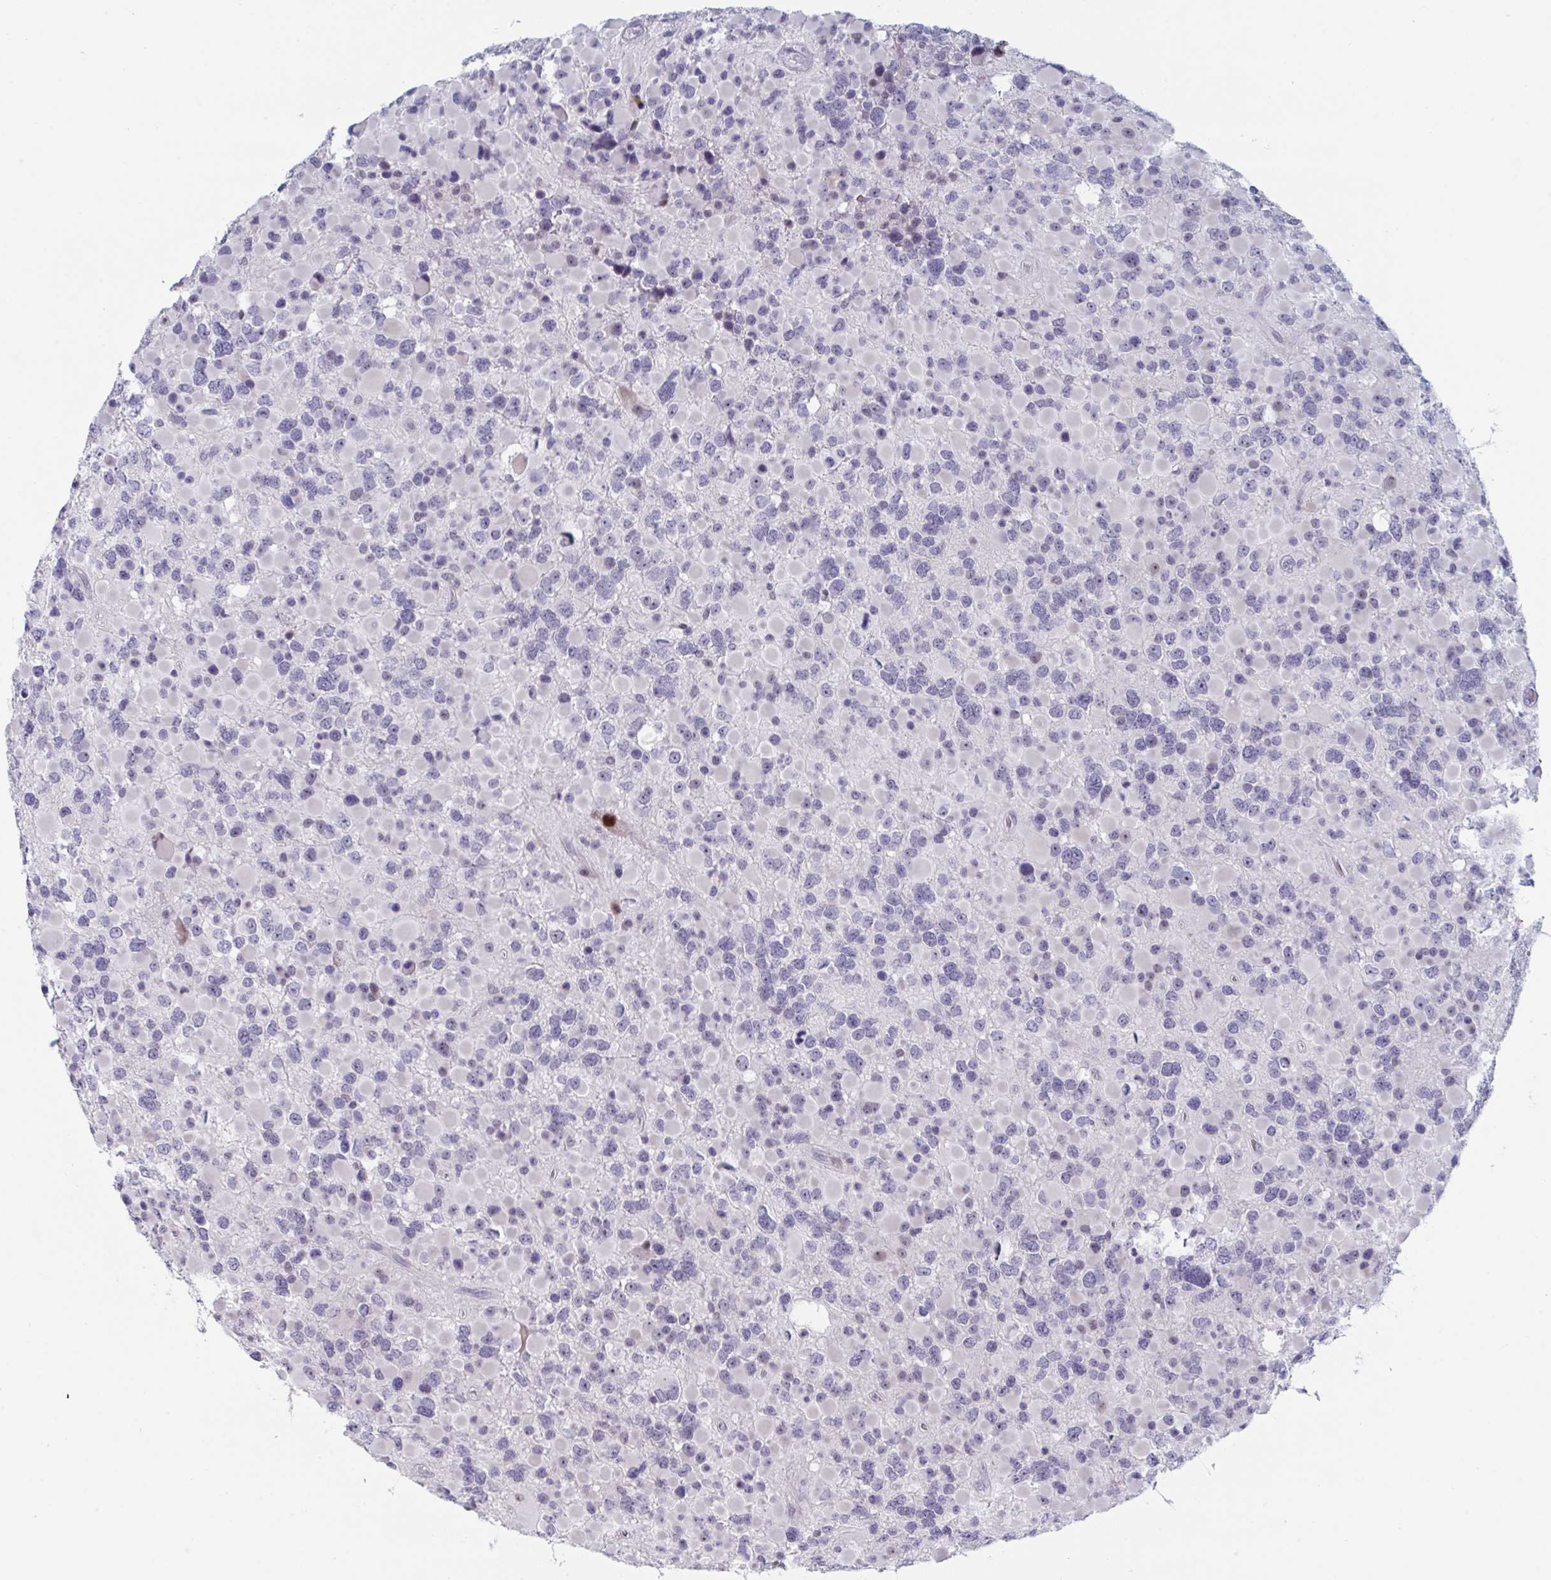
{"staining": {"intensity": "negative", "quantity": "none", "location": "none"}, "tissue": "glioma", "cell_type": "Tumor cells", "image_type": "cancer", "snomed": [{"axis": "morphology", "description": "Glioma, malignant, High grade"}, {"axis": "topography", "description": "Brain"}], "caption": "The image displays no staining of tumor cells in malignant glioma (high-grade).", "gene": "NR1H2", "patient": {"sex": "female", "age": 40}}